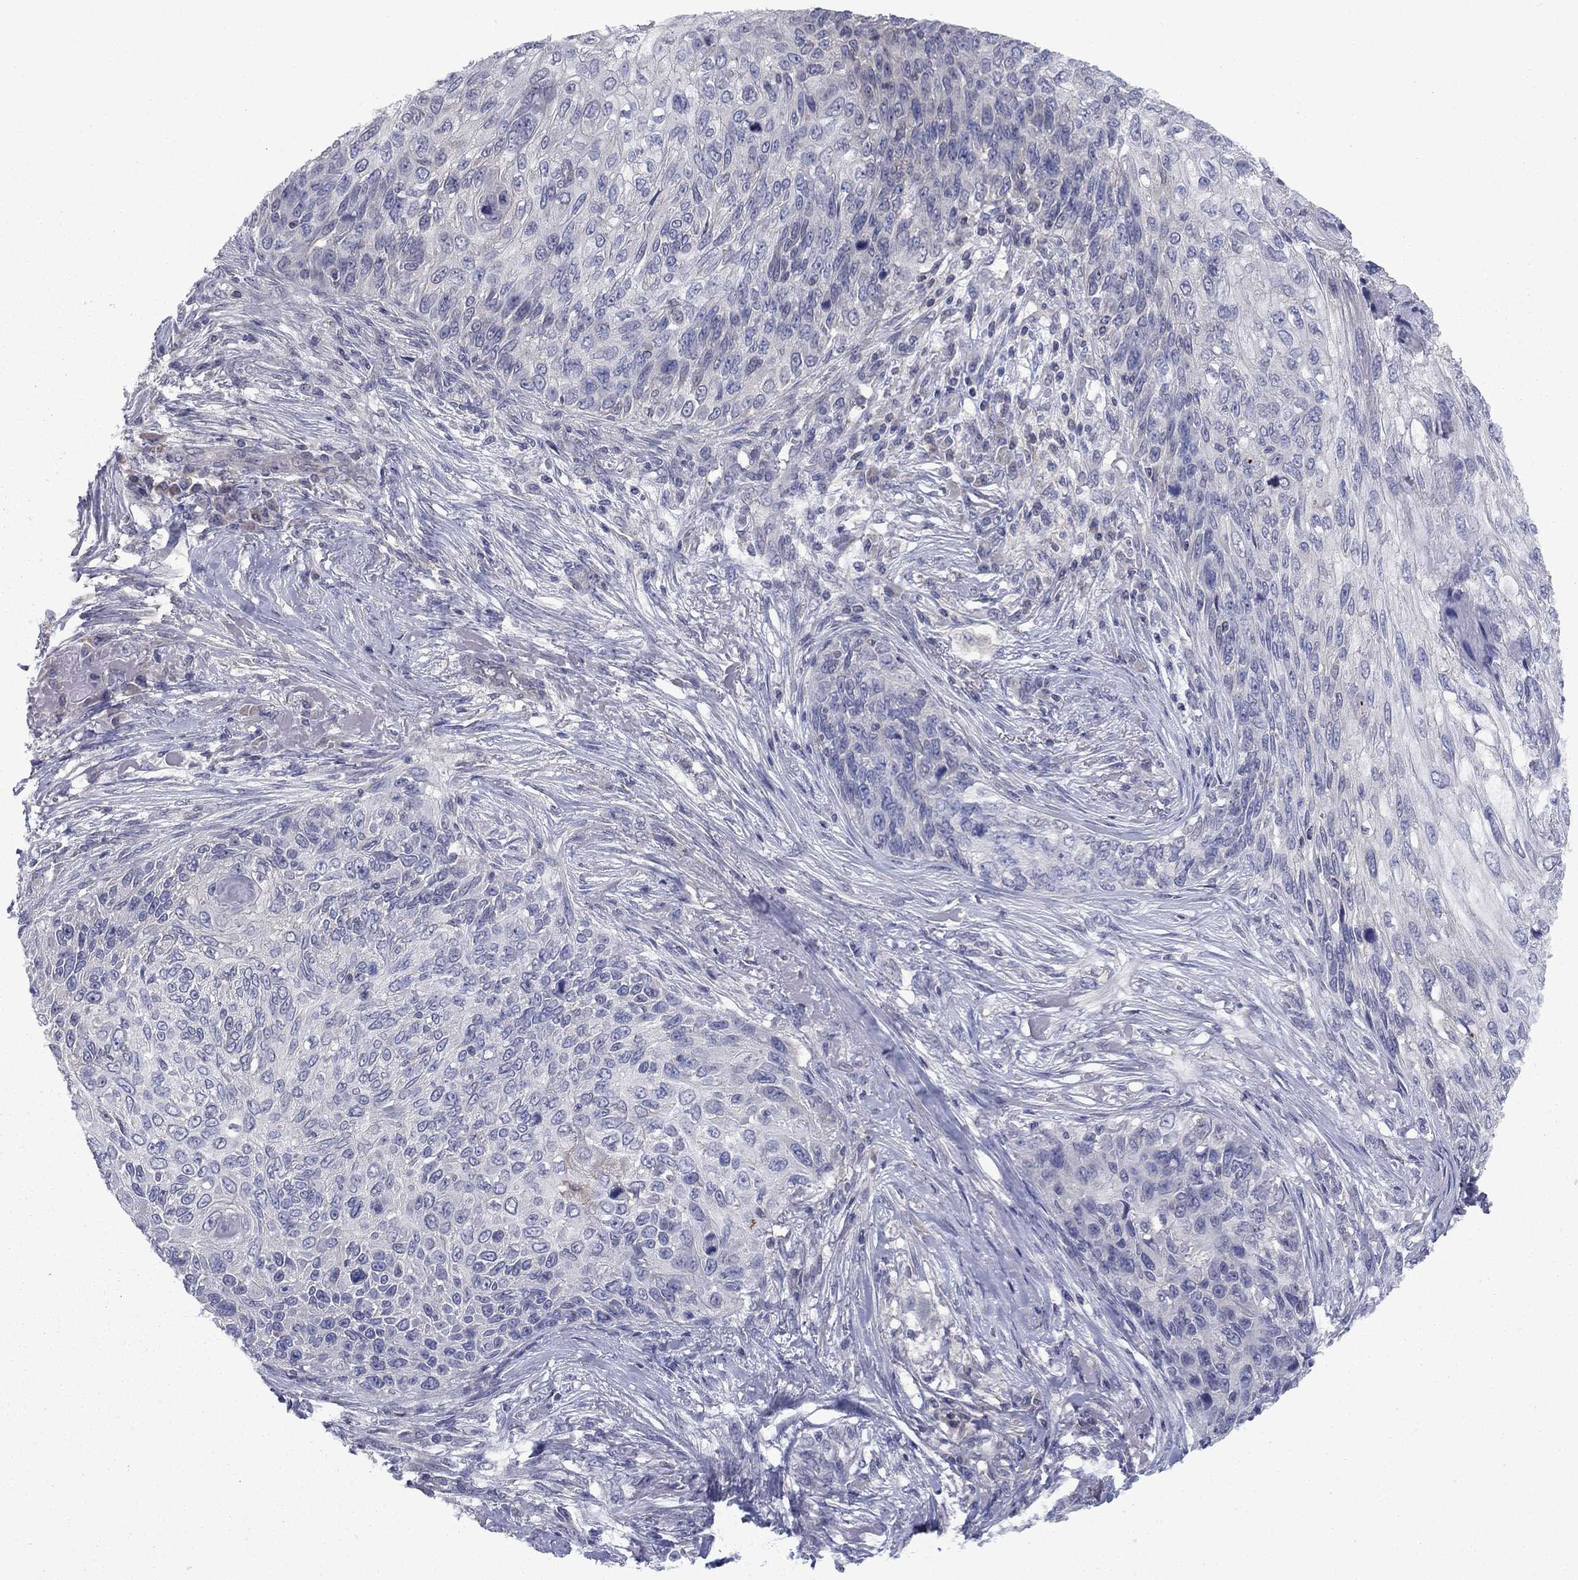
{"staining": {"intensity": "negative", "quantity": "none", "location": "none"}, "tissue": "skin cancer", "cell_type": "Tumor cells", "image_type": "cancer", "snomed": [{"axis": "morphology", "description": "Squamous cell carcinoma, NOS"}, {"axis": "topography", "description": "Skin"}], "caption": "An IHC photomicrograph of skin squamous cell carcinoma is shown. There is no staining in tumor cells of skin squamous cell carcinoma.", "gene": "GRHPR", "patient": {"sex": "male", "age": 92}}